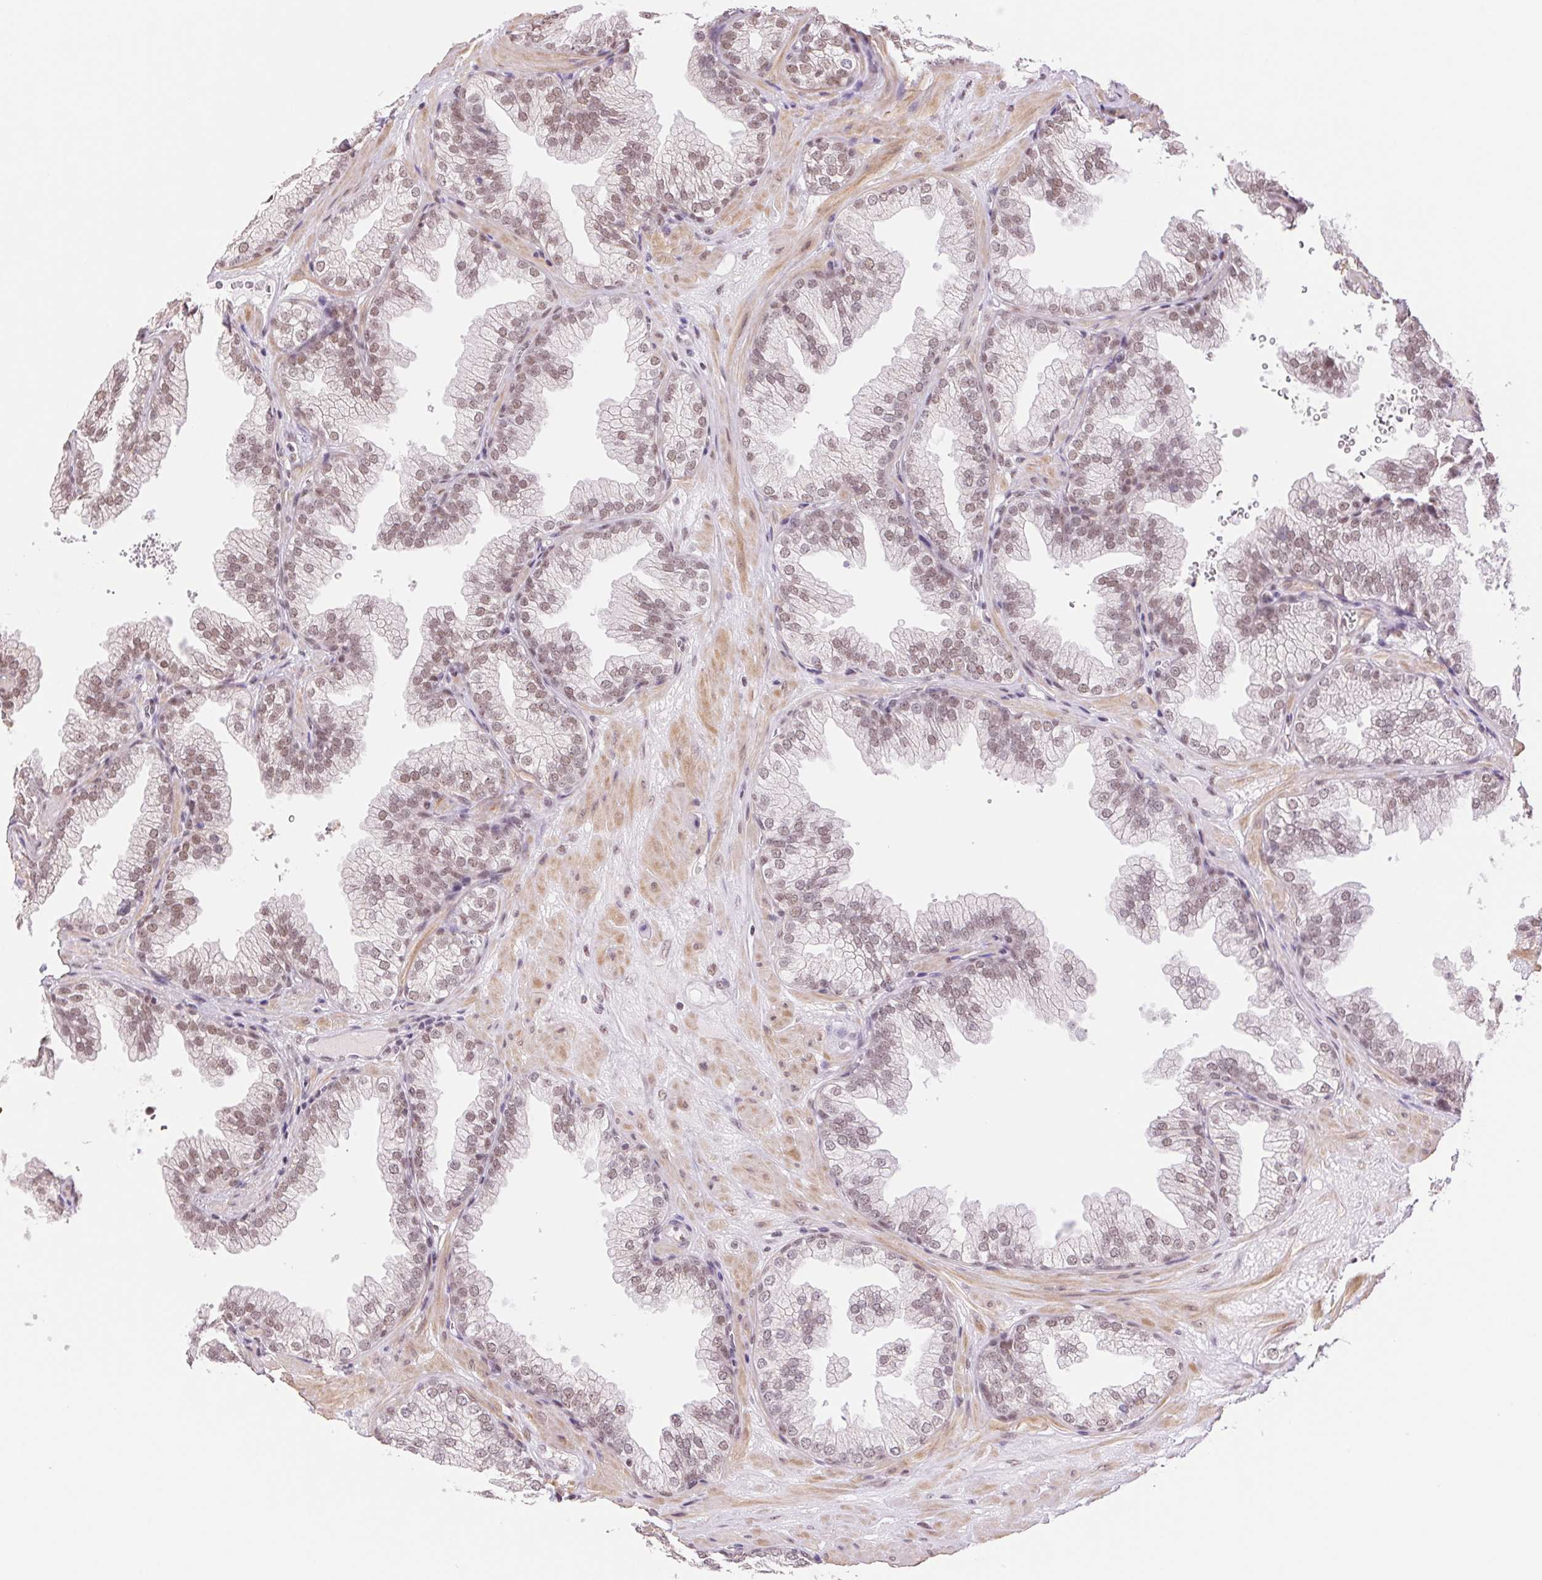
{"staining": {"intensity": "moderate", "quantity": "25%-75%", "location": "nuclear"}, "tissue": "prostate", "cell_type": "Glandular cells", "image_type": "normal", "snomed": [{"axis": "morphology", "description": "Normal tissue, NOS"}, {"axis": "topography", "description": "Prostate"}], "caption": "Brown immunohistochemical staining in normal human prostate shows moderate nuclear expression in approximately 25%-75% of glandular cells. The staining was performed using DAB (3,3'-diaminobenzidine) to visualize the protein expression in brown, while the nuclei were stained in blue with hematoxylin (Magnification: 20x).", "gene": "RPRD1B", "patient": {"sex": "male", "age": 37}}